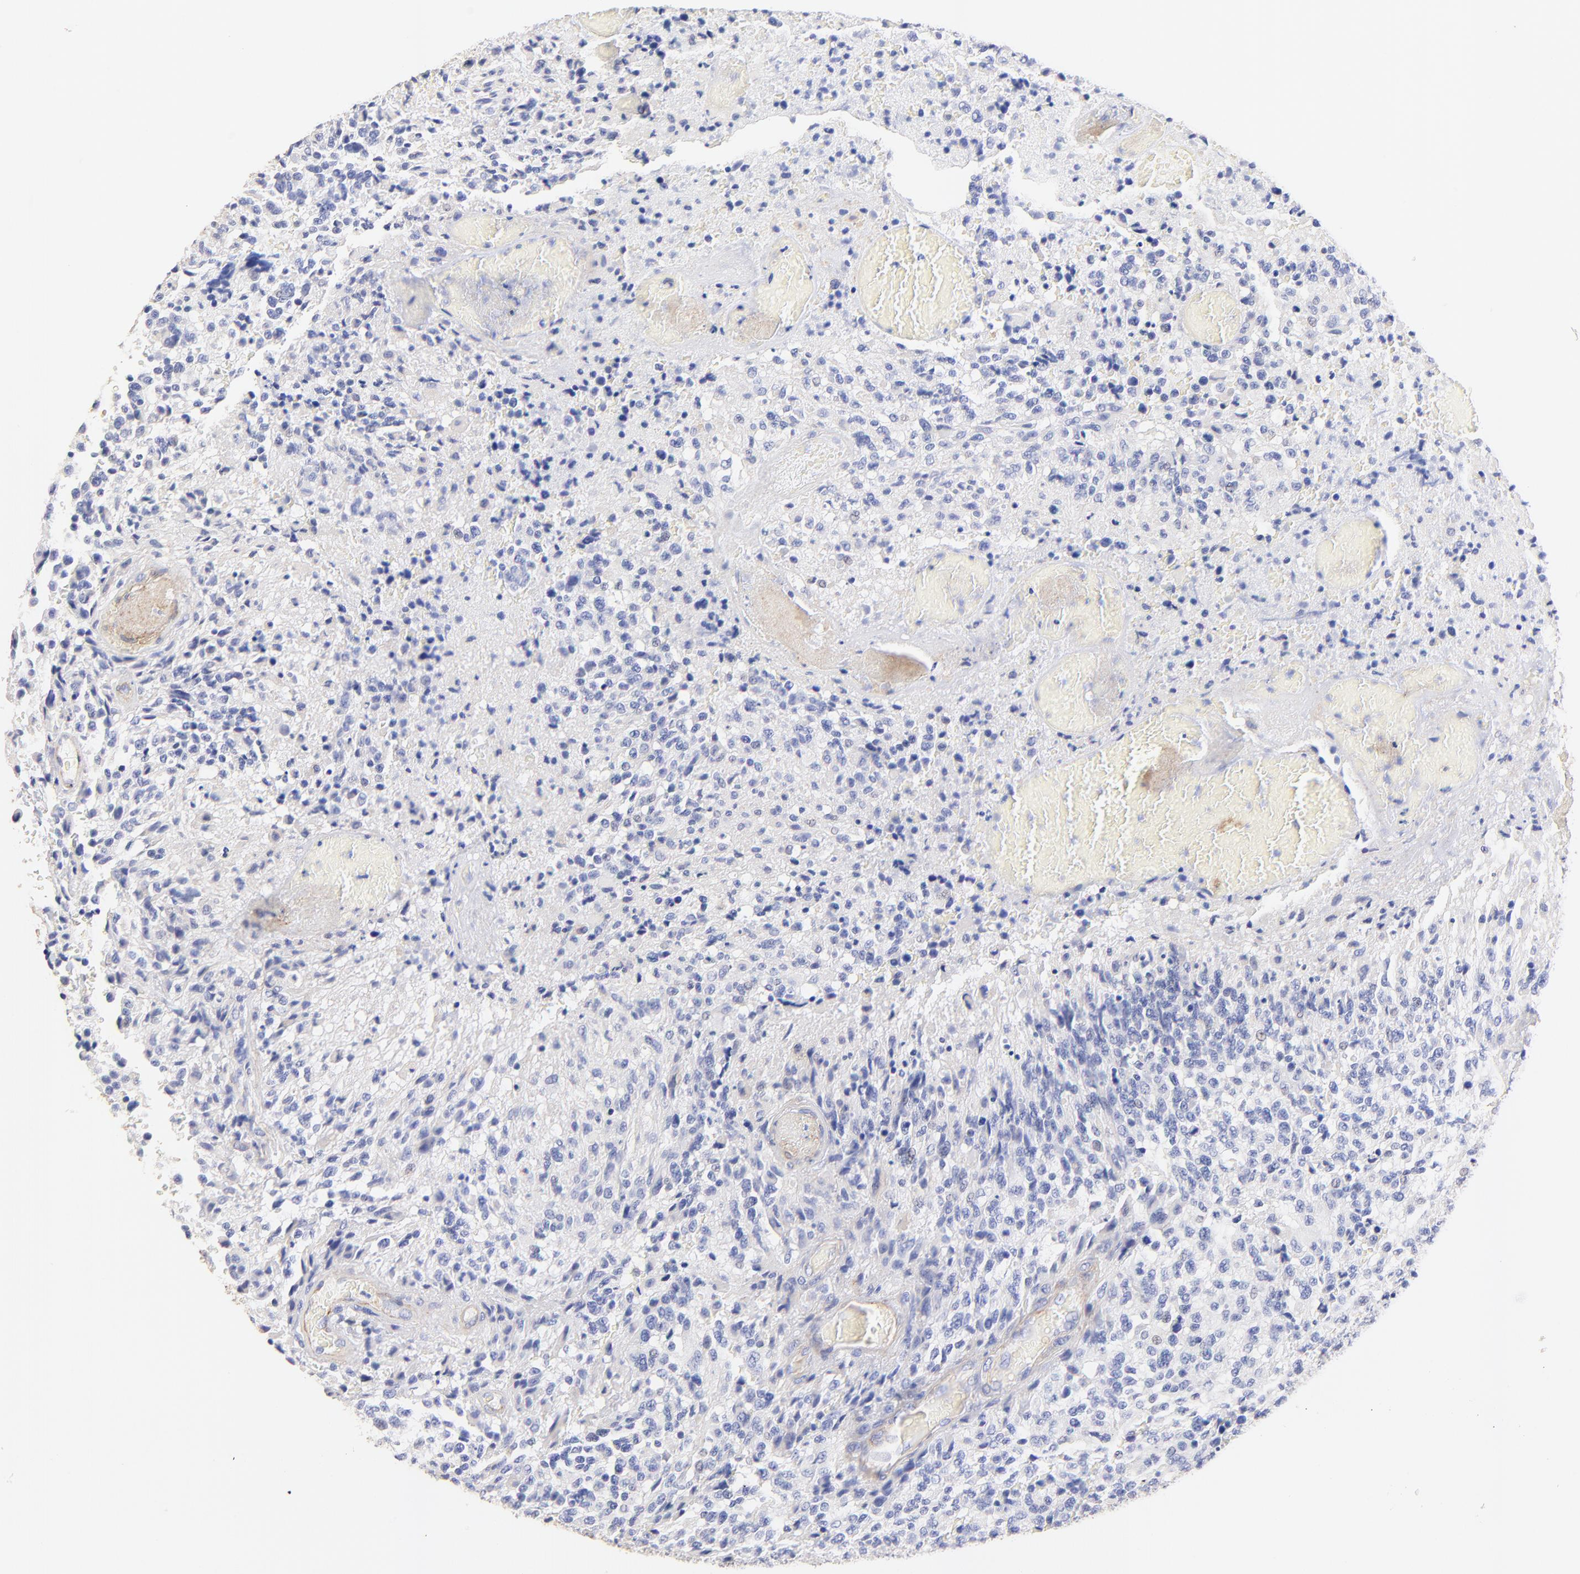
{"staining": {"intensity": "negative", "quantity": "none", "location": "none"}, "tissue": "glioma", "cell_type": "Tumor cells", "image_type": "cancer", "snomed": [{"axis": "morphology", "description": "Glioma, malignant, High grade"}, {"axis": "topography", "description": "Brain"}], "caption": "Micrograph shows no significant protein expression in tumor cells of malignant glioma (high-grade). (Brightfield microscopy of DAB immunohistochemistry at high magnification).", "gene": "ACTRT1", "patient": {"sex": "male", "age": 36}}